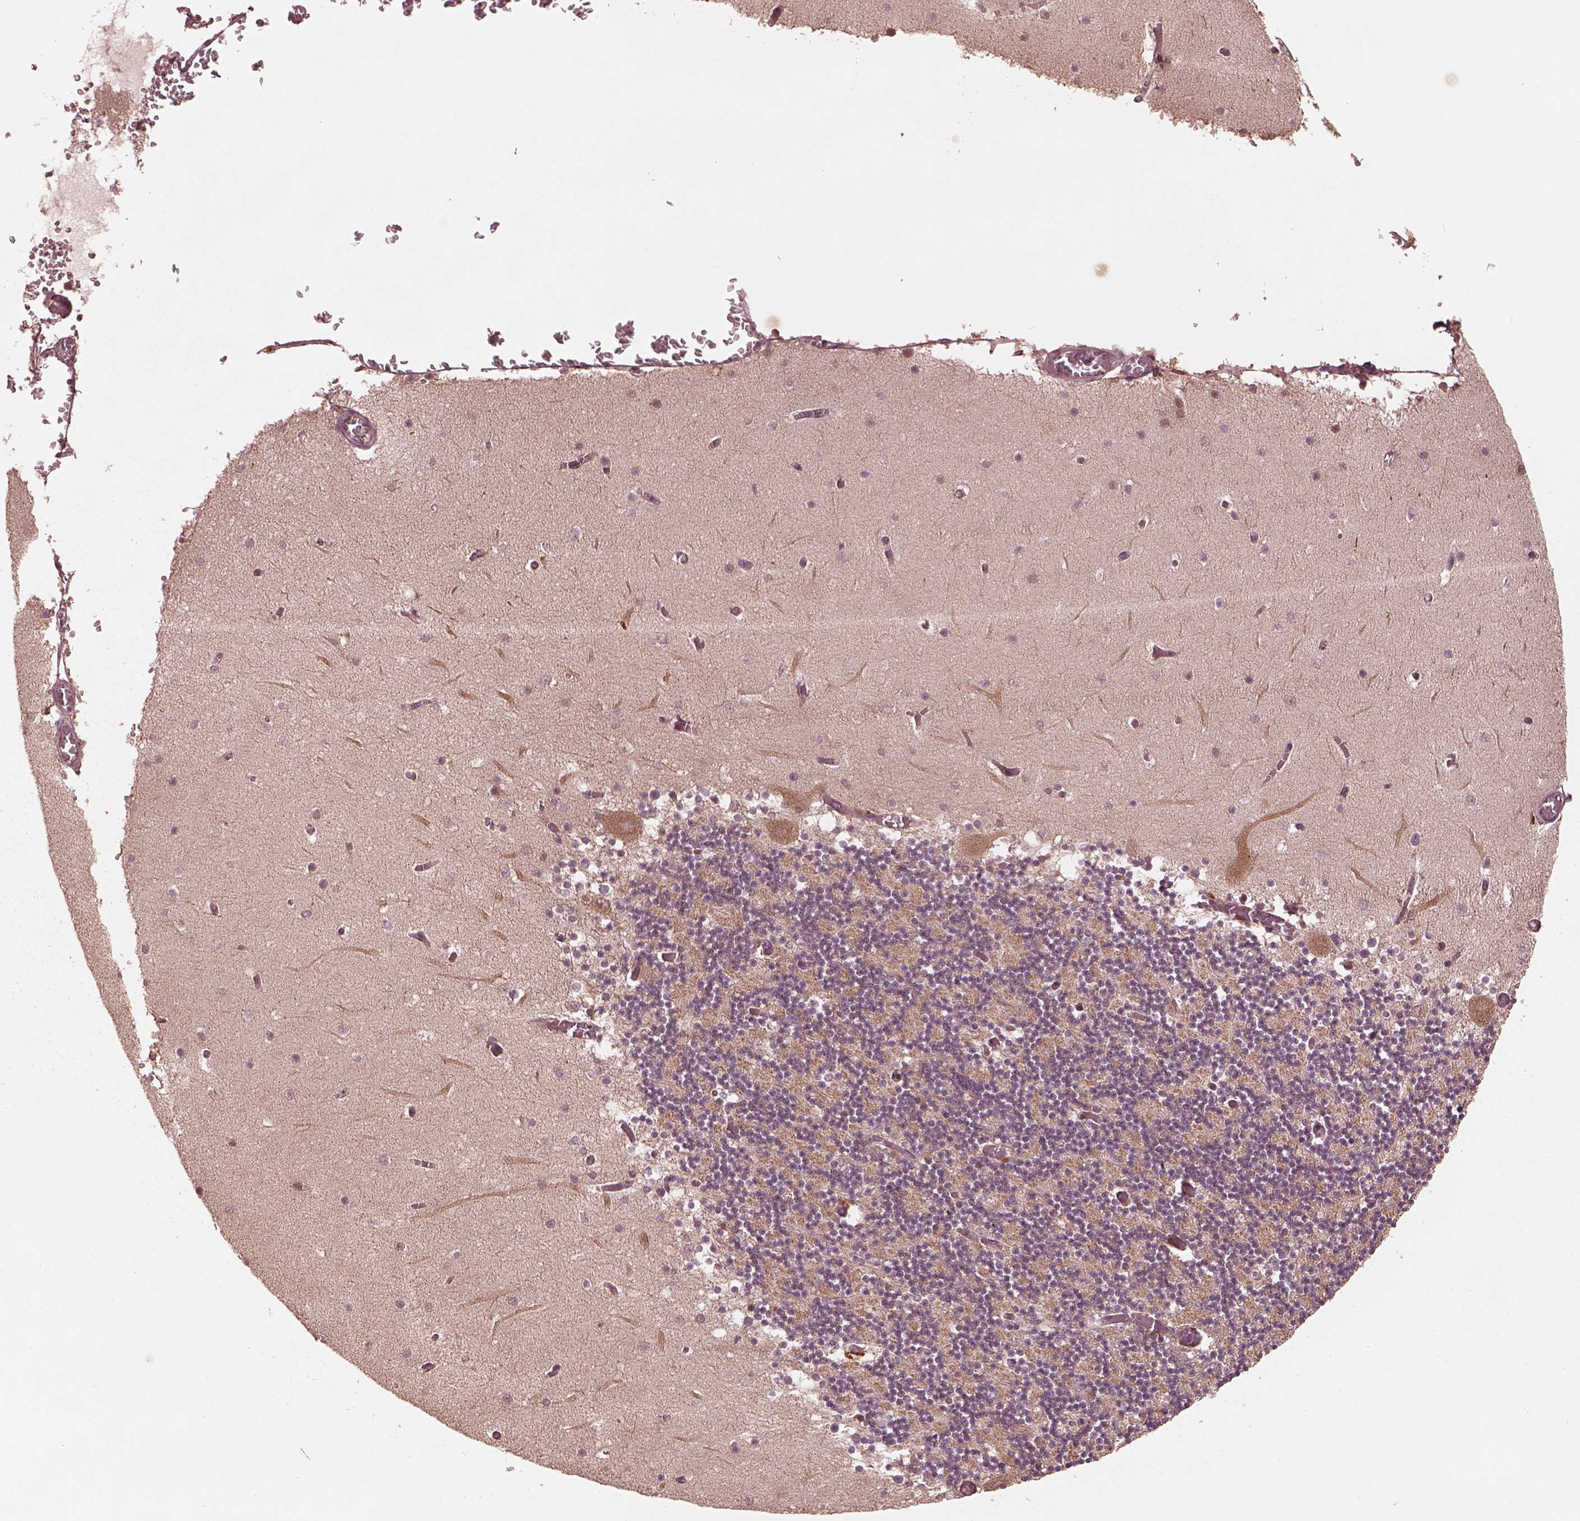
{"staining": {"intensity": "weak", "quantity": "25%-75%", "location": "cytoplasmic/membranous"}, "tissue": "cerebellum", "cell_type": "Cells in granular layer", "image_type": "normal", "snomed": [{"axis": "morphology", "description": "Normal tissue, NOS"}, {"axis": "topography", "description": "Cerebellum"}], "caption": "Protein staining by IHC exhibits weak cytoplasmic/membranous positivity in approximately 25%-75% of cells in granular layer in benign cerebellum.", "gene": "PIK3R2", "patient": {"sex": "female", "age": 28}}